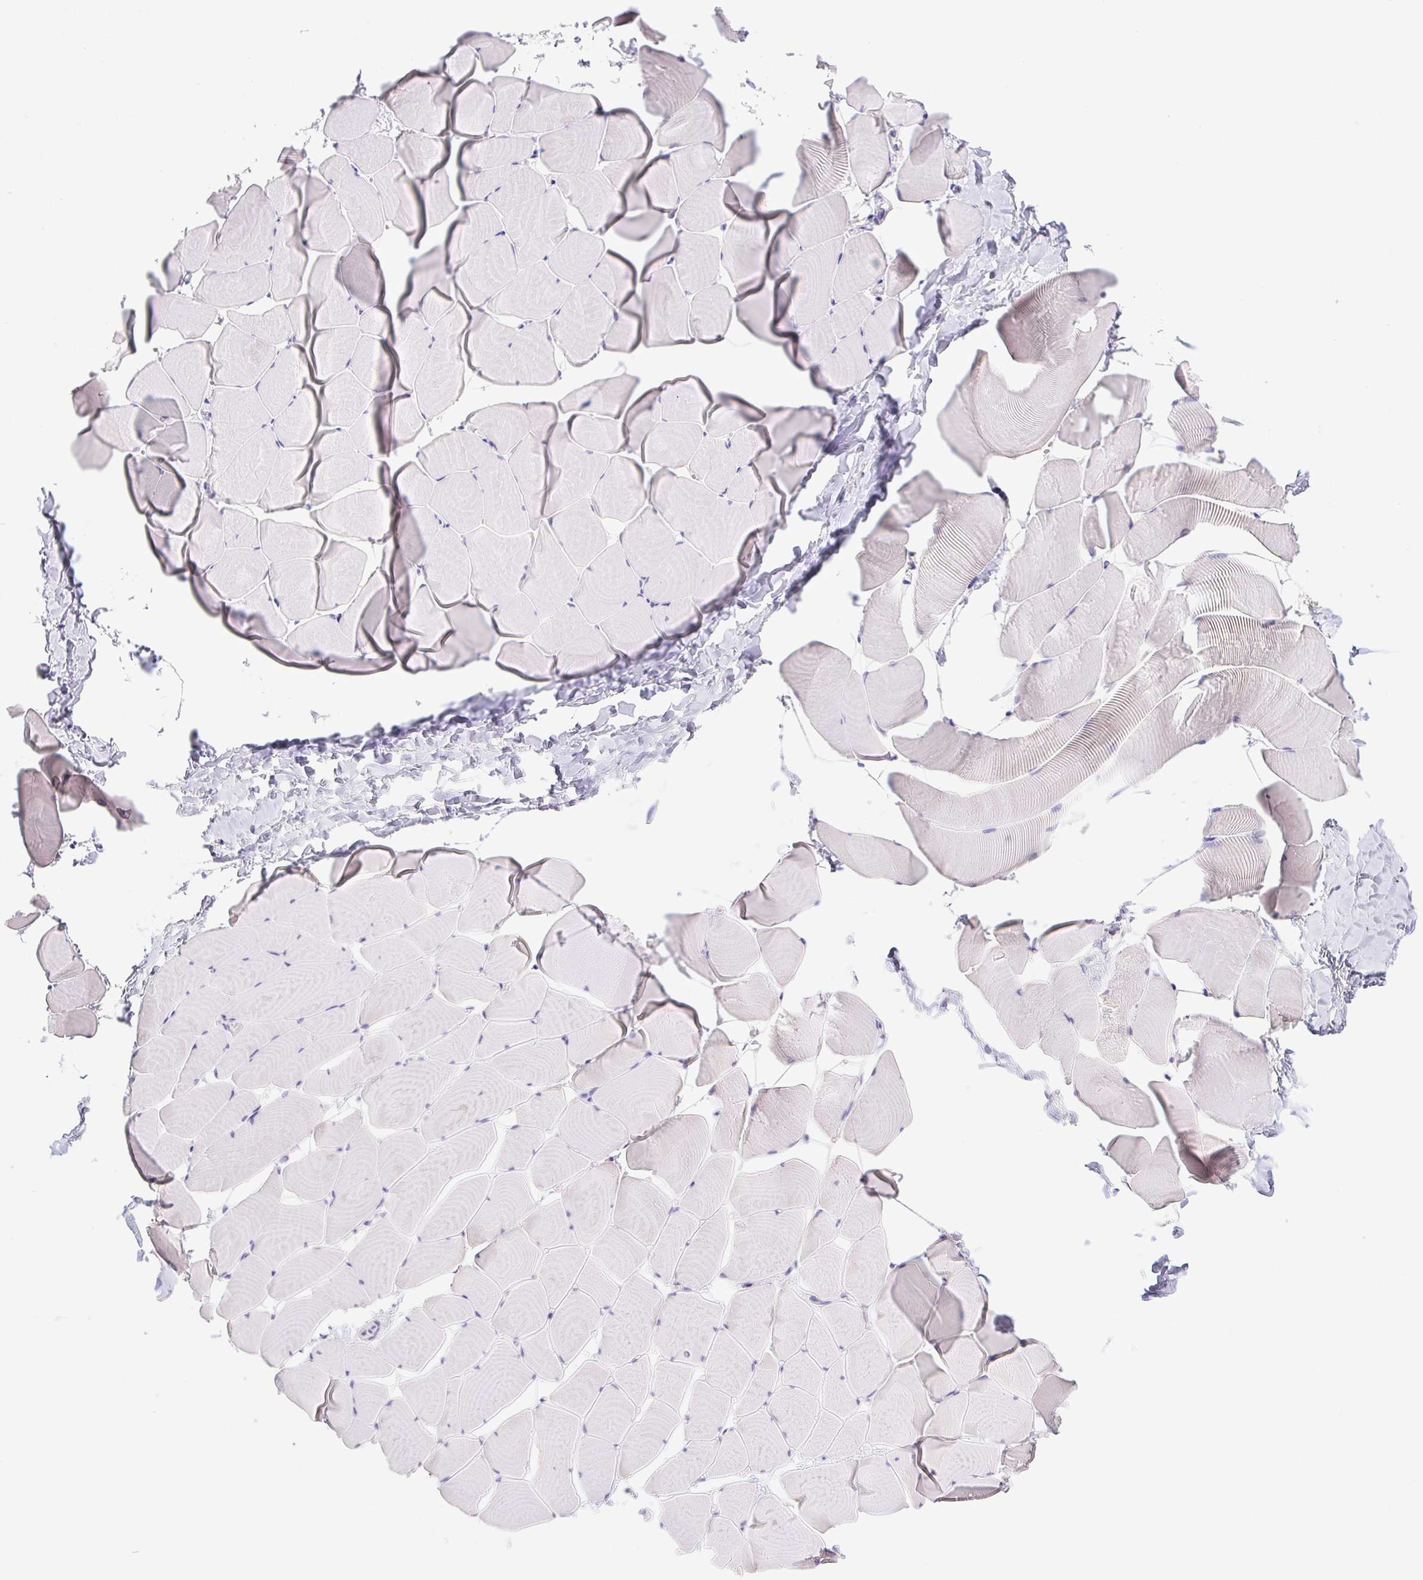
{"staining": {"intensity": "weak", "quantity": "<25%", "location": "cytoplasmic/membranous"}, "tissue": "skeletal muscle", "cell_type": "Myocytes", "image_type": "normal", "snomed": [{"axis": "morphology", "description": "Normal tissue, NOS"}, {"axis": "topography", "description": "Skeletal muscle"}], "caption": "Skeletal muscle stained for a protein using immunohistochemistry (IHC) shows no staining myocytes.", "gene": "FKBP6", "patient": {"sex": "male", "age": 25}}